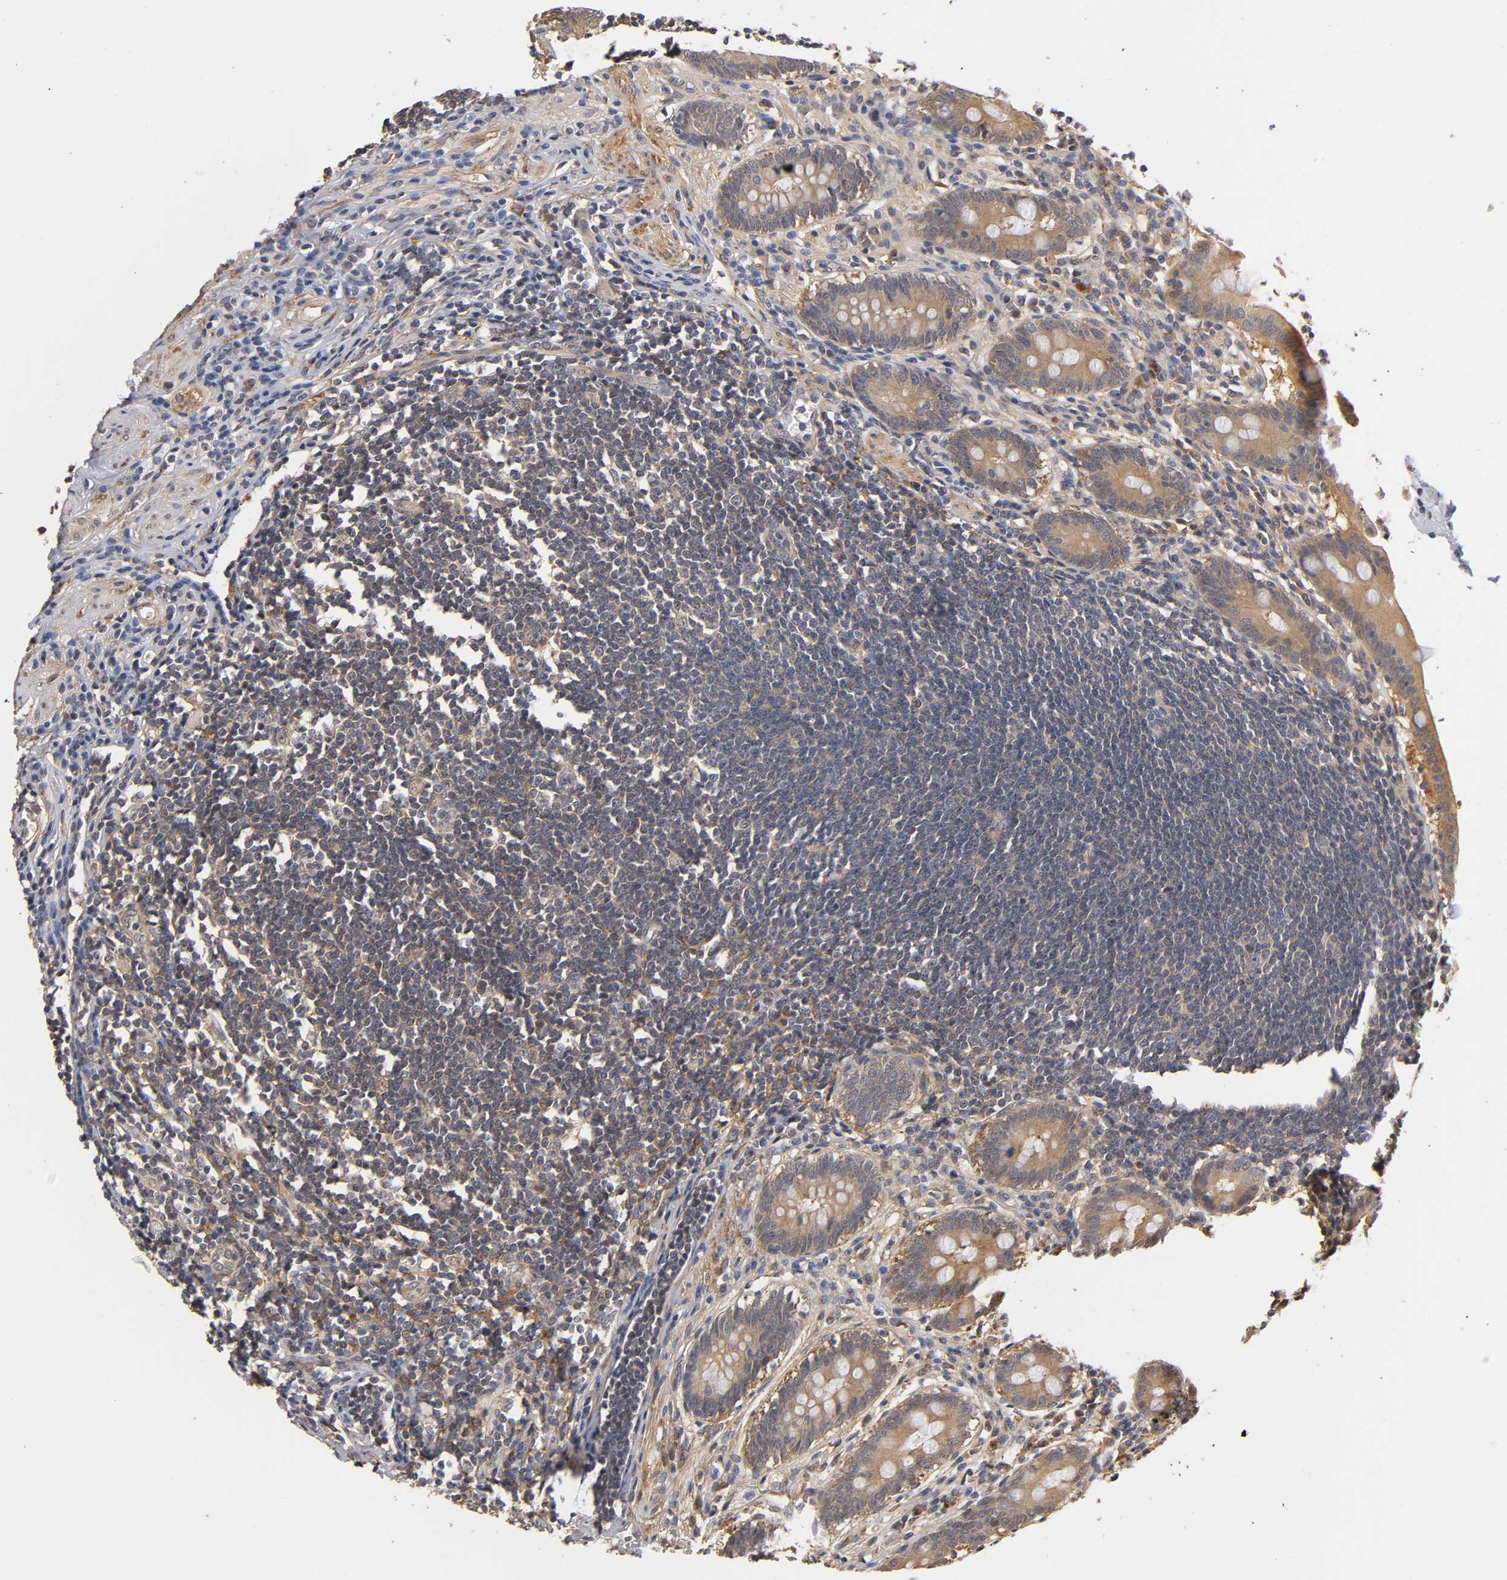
{"staining": {"intensity": "weak", "quantity": ">75%", "location": "cytoplasmic/membranous"}, "tissue": "appendix", "cell_type": "Glandular cells", "image_type": "normal", "snomed": [{"axis": "morphology", "description": "Normal tissue, NOS"}, {"axis": "topography", "description": "Appendix"}], "caption": "Protein expression analysis of benign human appendix reveals weak cytoplasmic/membranous expression in approximately >75% of glandular cells.", "gene": "PDE5A", "patient": {"sex": "female", "age": 50}}